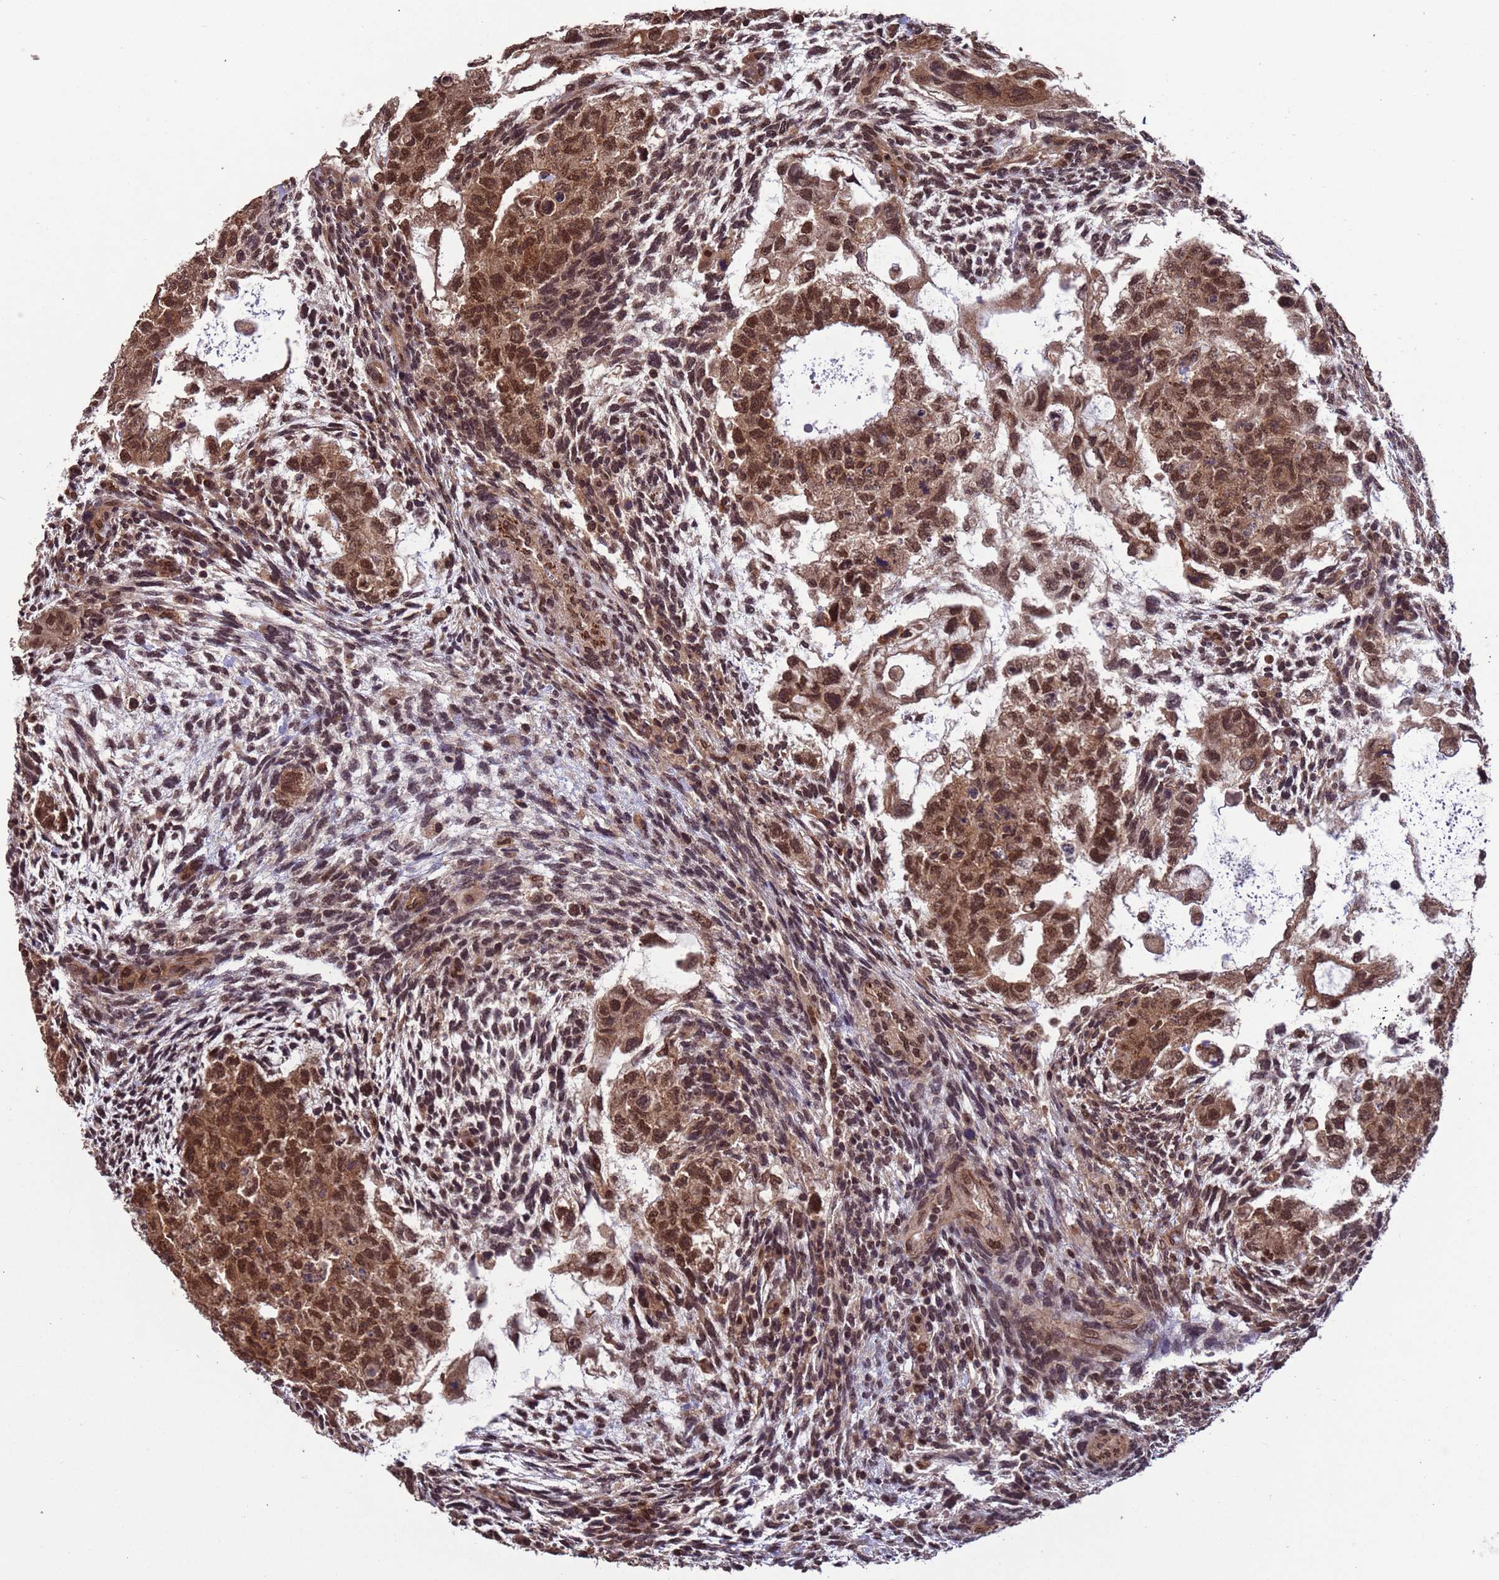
{"staining": {"intensity": "moderate", "quantity": ">75%", "location": "nuclear"}, "tissue": "testis cancer", "cell_type": "Tumor cells", "image_type": "cancer", "snomed": [{"axis": "morphology", "description": "Carcinoma, Embryonal, NOS"}, {"axis": "topography", "description": "Testis"}], "caption": "DAB (3,3'-diaminobenzidine) immunohistochemical staining of testis cancer exhibits moderate nuclear protein staining in approximately >75% of tumor cells.", "gene": "VSTM4", "patient": {"sex": "male", "age": 36}}